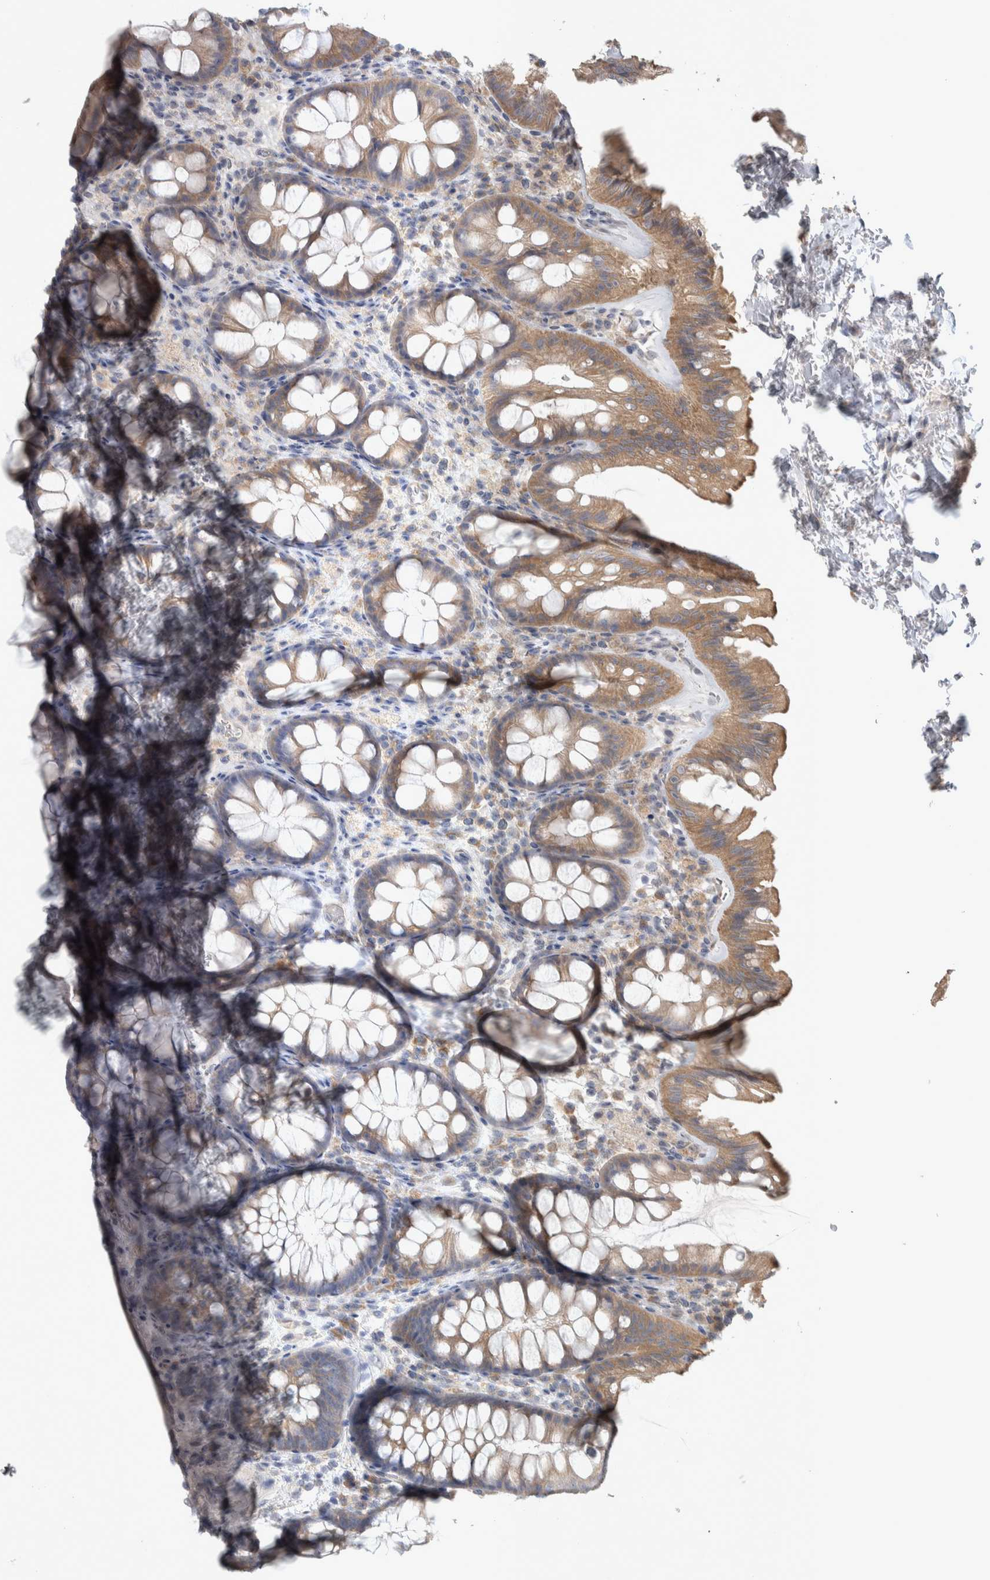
{"staining": {"intensity": "negative", "quantity": "none", "location": "none"}, "tissue": "colon", "cell_type": "Endothelial cells", "image_type": "normal", "snomed": [{"axis": "morphology", "description": "Normal tissue, NOS"}, {"axis": "topography", "description": "Colon"}], "caption": "IHC of unremarkable human colon exhibits no positivity in endothelial cells.", "gene": "SRP68", "patient": {"sex": "female", "age": 62}}